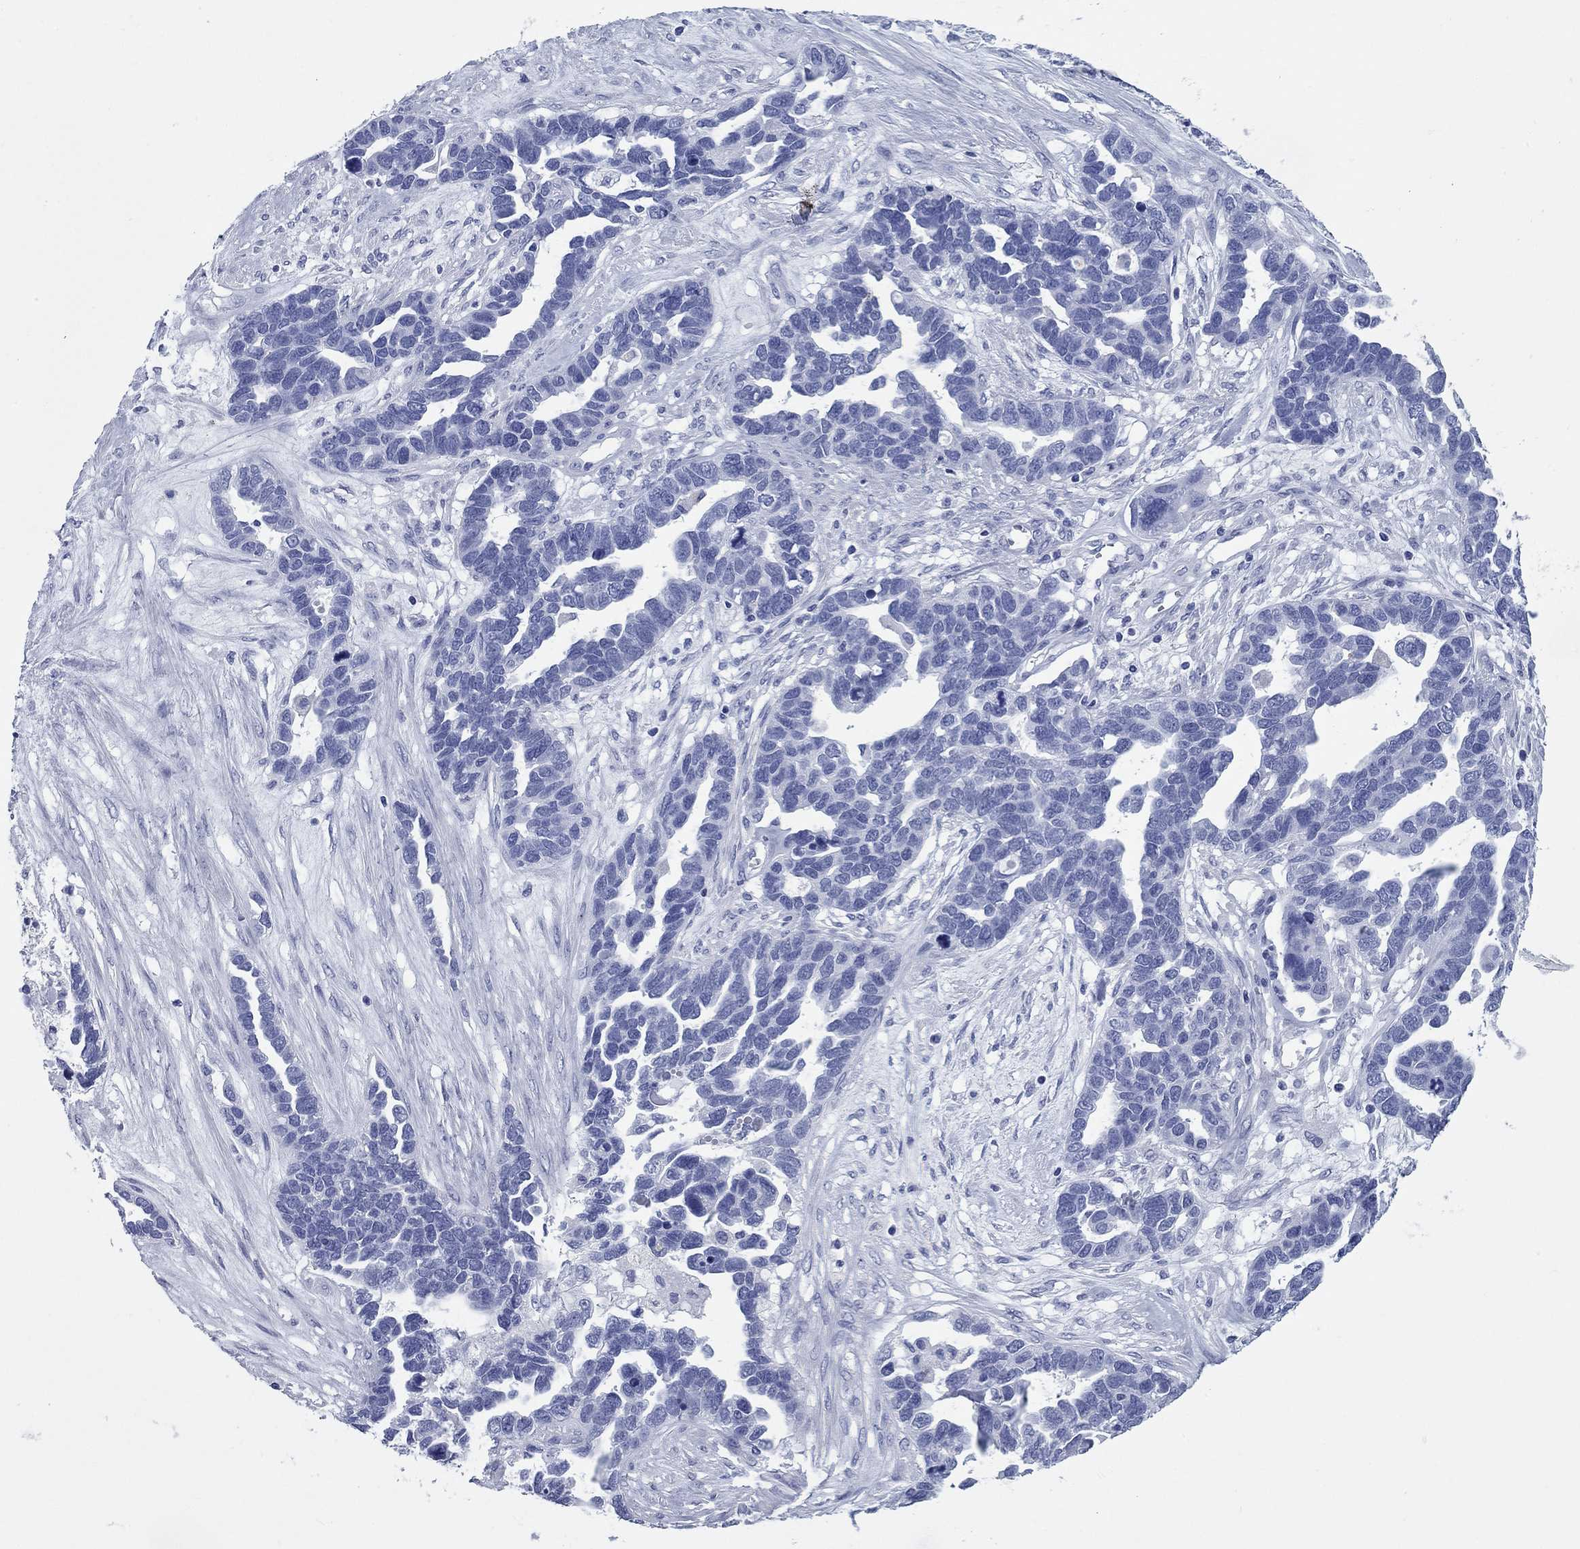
{"staining": {"intensity": "negative", "quantity": "none", "location": "none"}, "tissue": "ovarian cancer", "cell_type": "Tumor cells", "image_type": "cancer", "snomed": [{"axis": "morphology", "description": "Cystadenocarcinoma, serous, NOS"}, {"axis": "topography", "description": "Ovary"}], "caption": "DAB immunohistochemical staining of human ovarian cancer exhibits no significant expression in tumor cells. The staining is performed using DAB (3,3'-diaminobenzidine) brown chromogen with nuclei counter-stained in using hematoxylin.", "gene": "CCNA1", "patient": {"sex": "female", "age": 54}}